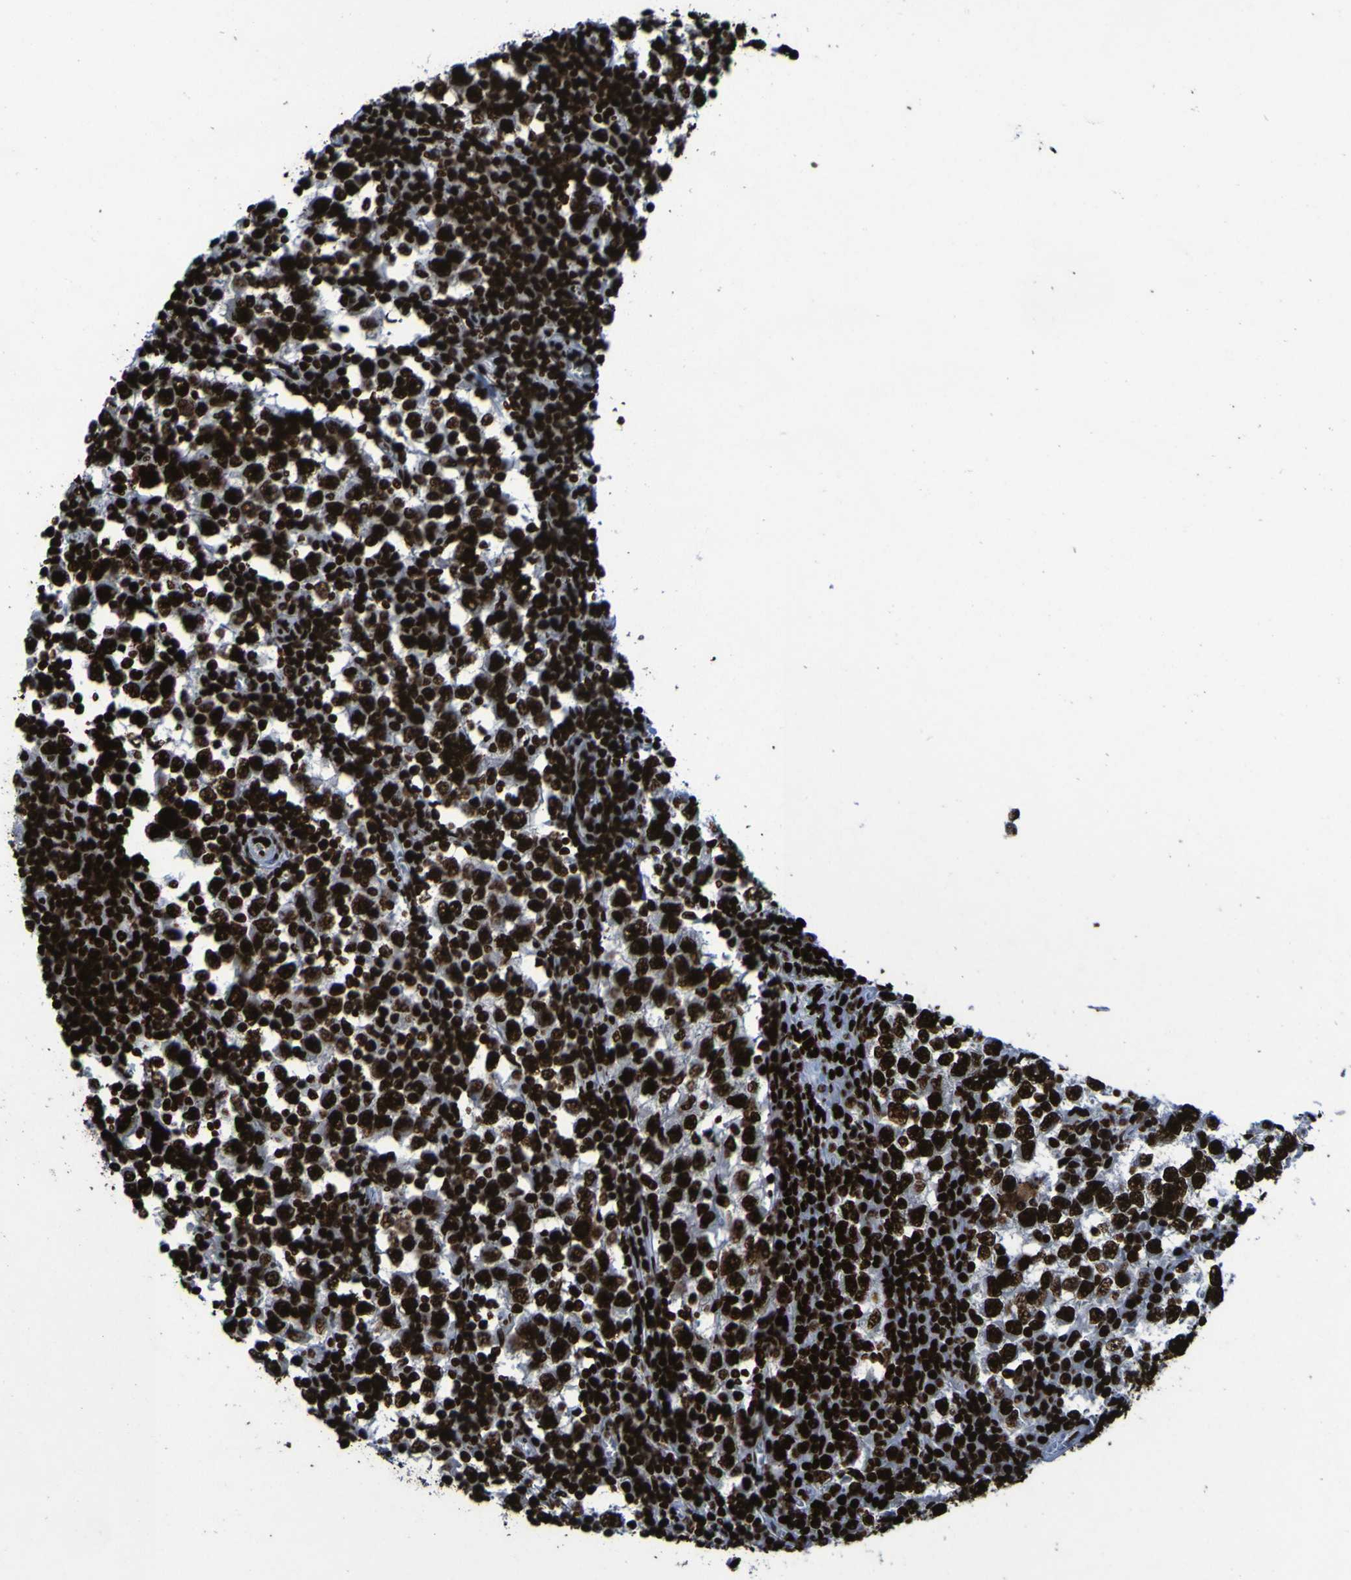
{"staining": {"intensity": "strong", "quantity": ">75%", "location": "nuclear"}, "tissue": "testis cancer", "cell_type": "Tumor cells", "image_type": "cancer", "snomed": [{"axis": "morphology", "description": "Seminoma, NOS"}, {"axis": "topography", "description": "Testis"}], "caption": "Seminoma (testis) stained for a protein shows strong nuclear positivity in tumor cells.", "gene": "NPM1", "patient": {"sex": "male", "age": 65}}